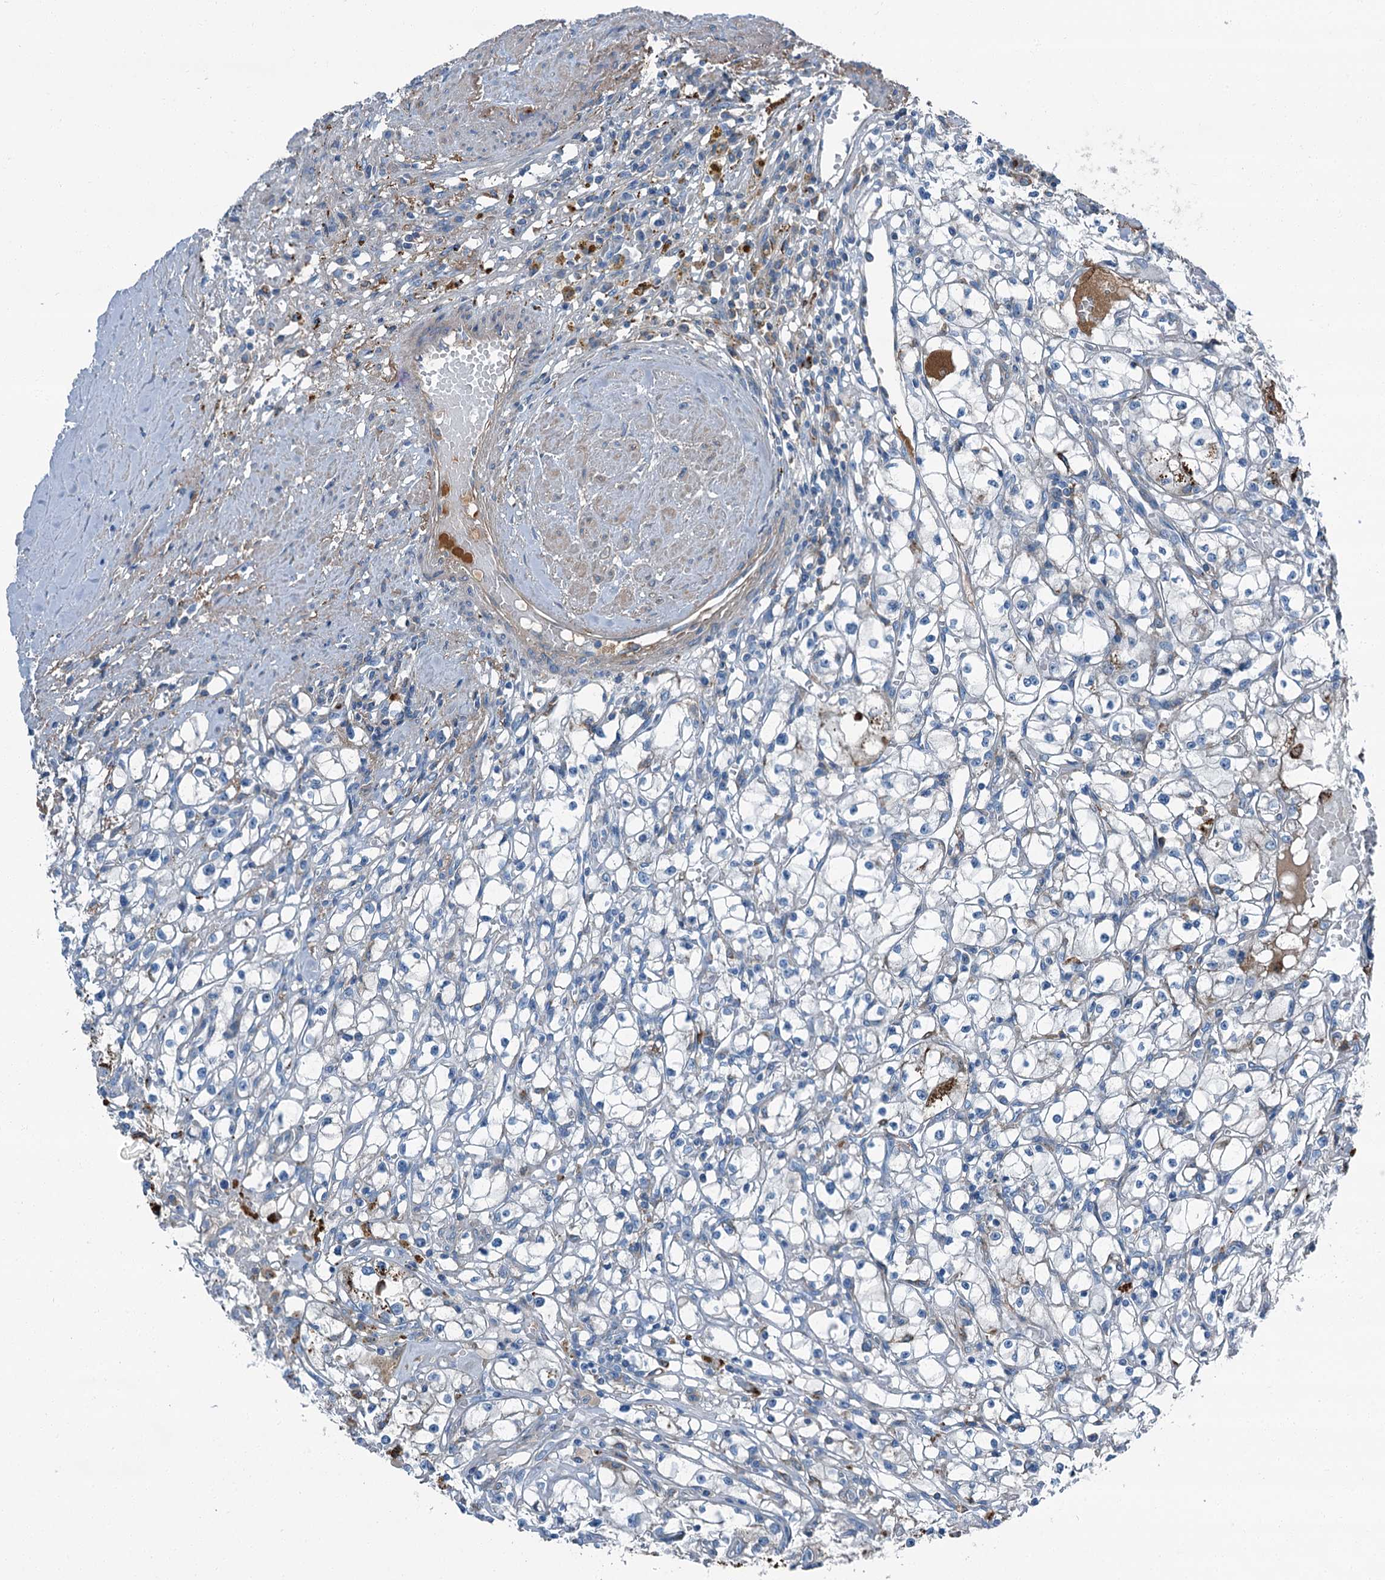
{"staining": {"intensity": "negative", "quantity": "none", "location": "none"}, "tissue": "renal cancer", "cell_type": "Tumor cells", "image_type": "cancer", "snomed": [{"axis": "morphology", "description": "Adenocarcinoma, NOS"}, {"axis": "topography", "description": "Kidney"}], "caption": "Immunohistochemical staining of renal cancer (adenocarcinoma) reveals no significant positivity in tumor cells. (DAB immunohistochemistry (IHC) with hematoxylin counter stain).", "gene": "AXL", "patient": {"sex": "male", "age": 56}}